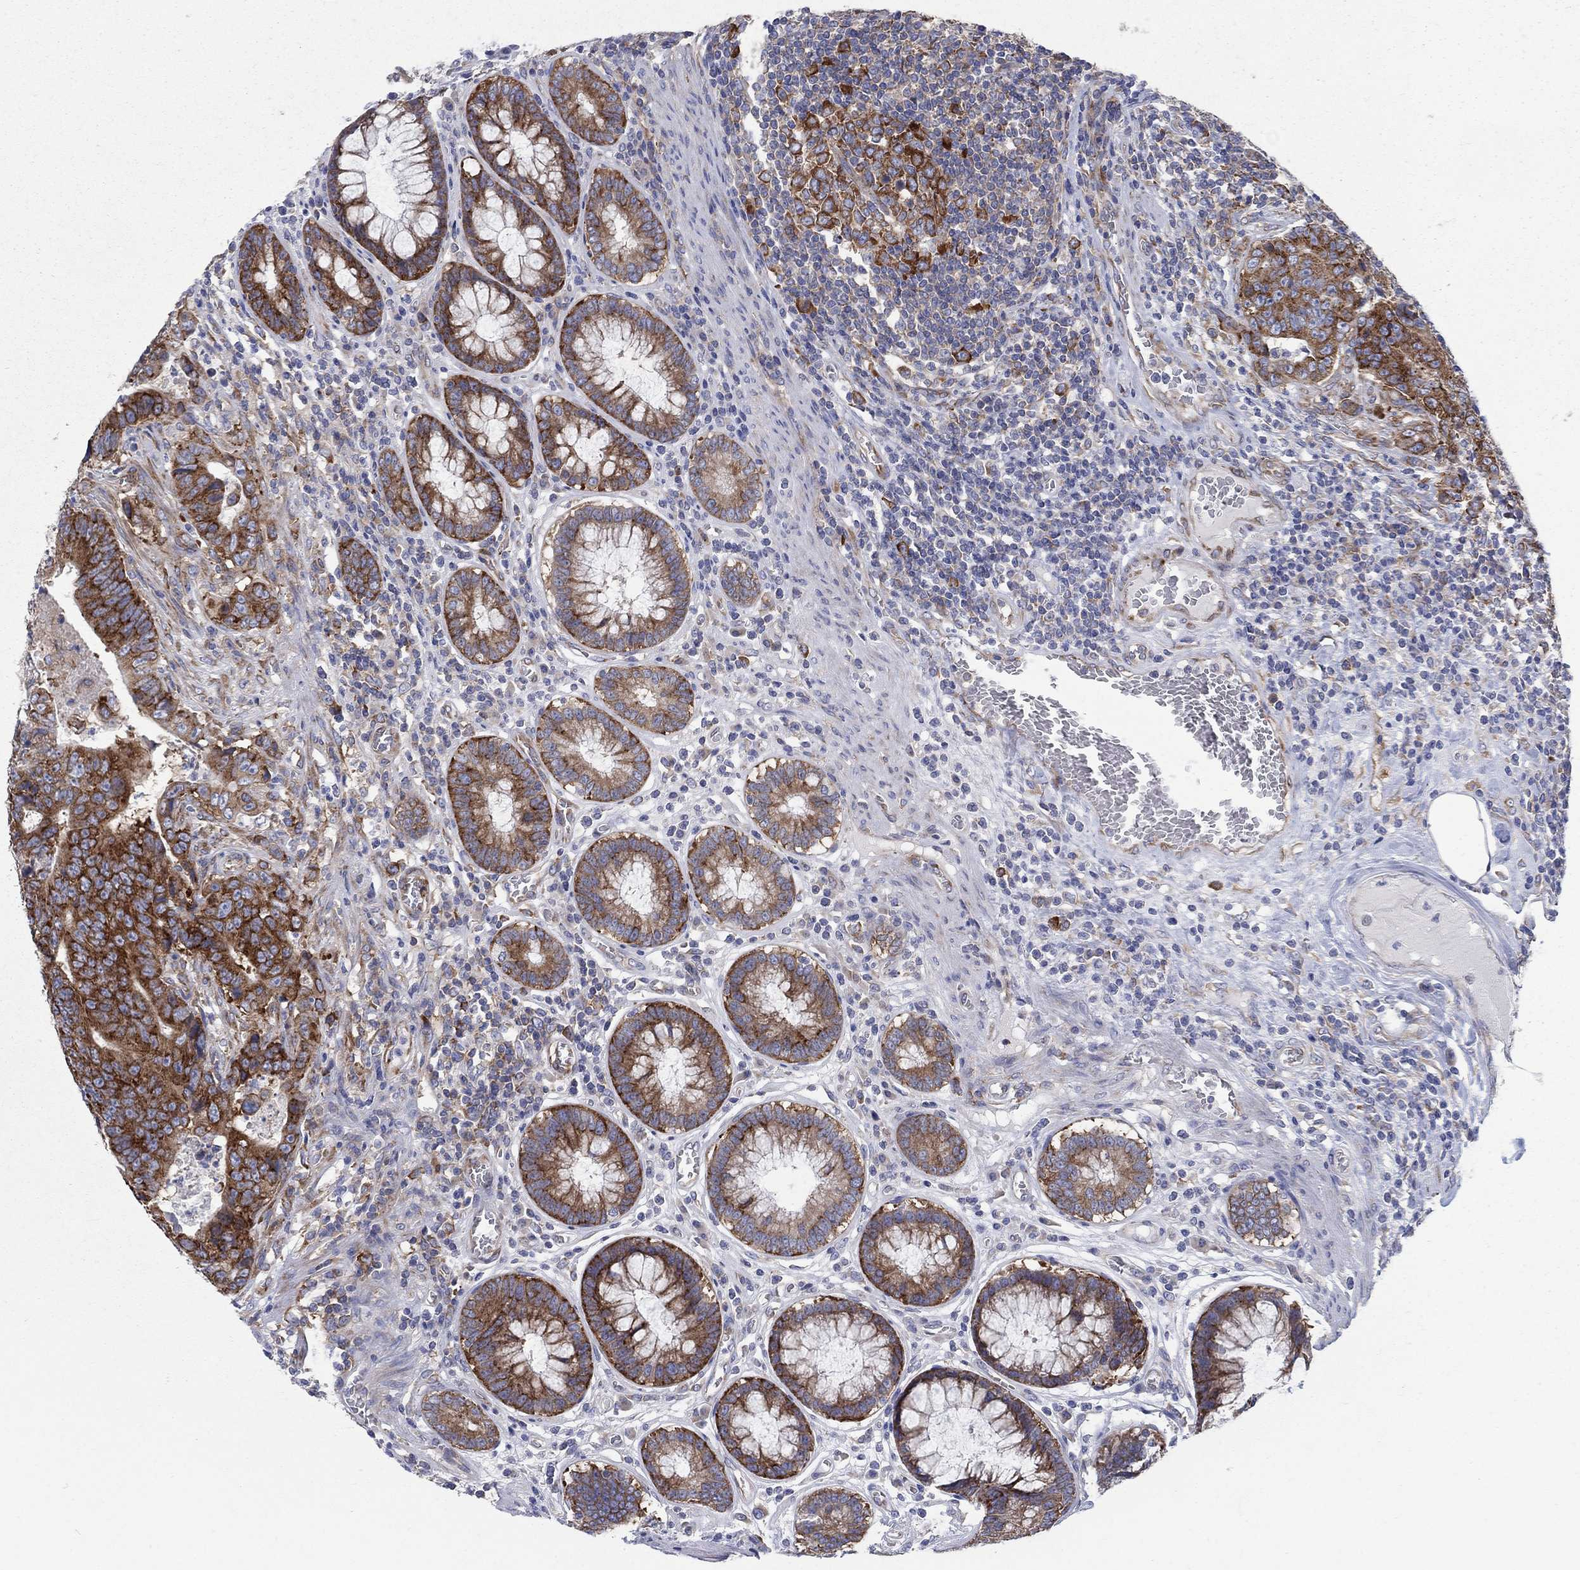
{"staining": {"intensity": "strong", "quantity": ">75%", "location": "cytoplasmic/membranous"}, "tissue": "colorectal cancer", "cell_type": "Tumor cells", "image_type": "cancer", "snomed": [{"axis": "morphology", "description": "Adenocarcinoma, NOS"}, {"axis": "topography", "description": "Colon"}], "caption": "Colorectal adenocarcinoma was stained to show a protein in brown. There is high levels of strong cytoplasmic/membranous staining in about >75% of tumor cells.", "gene": "TMEM59", "patient": {"sex": "female", "age": 48}}